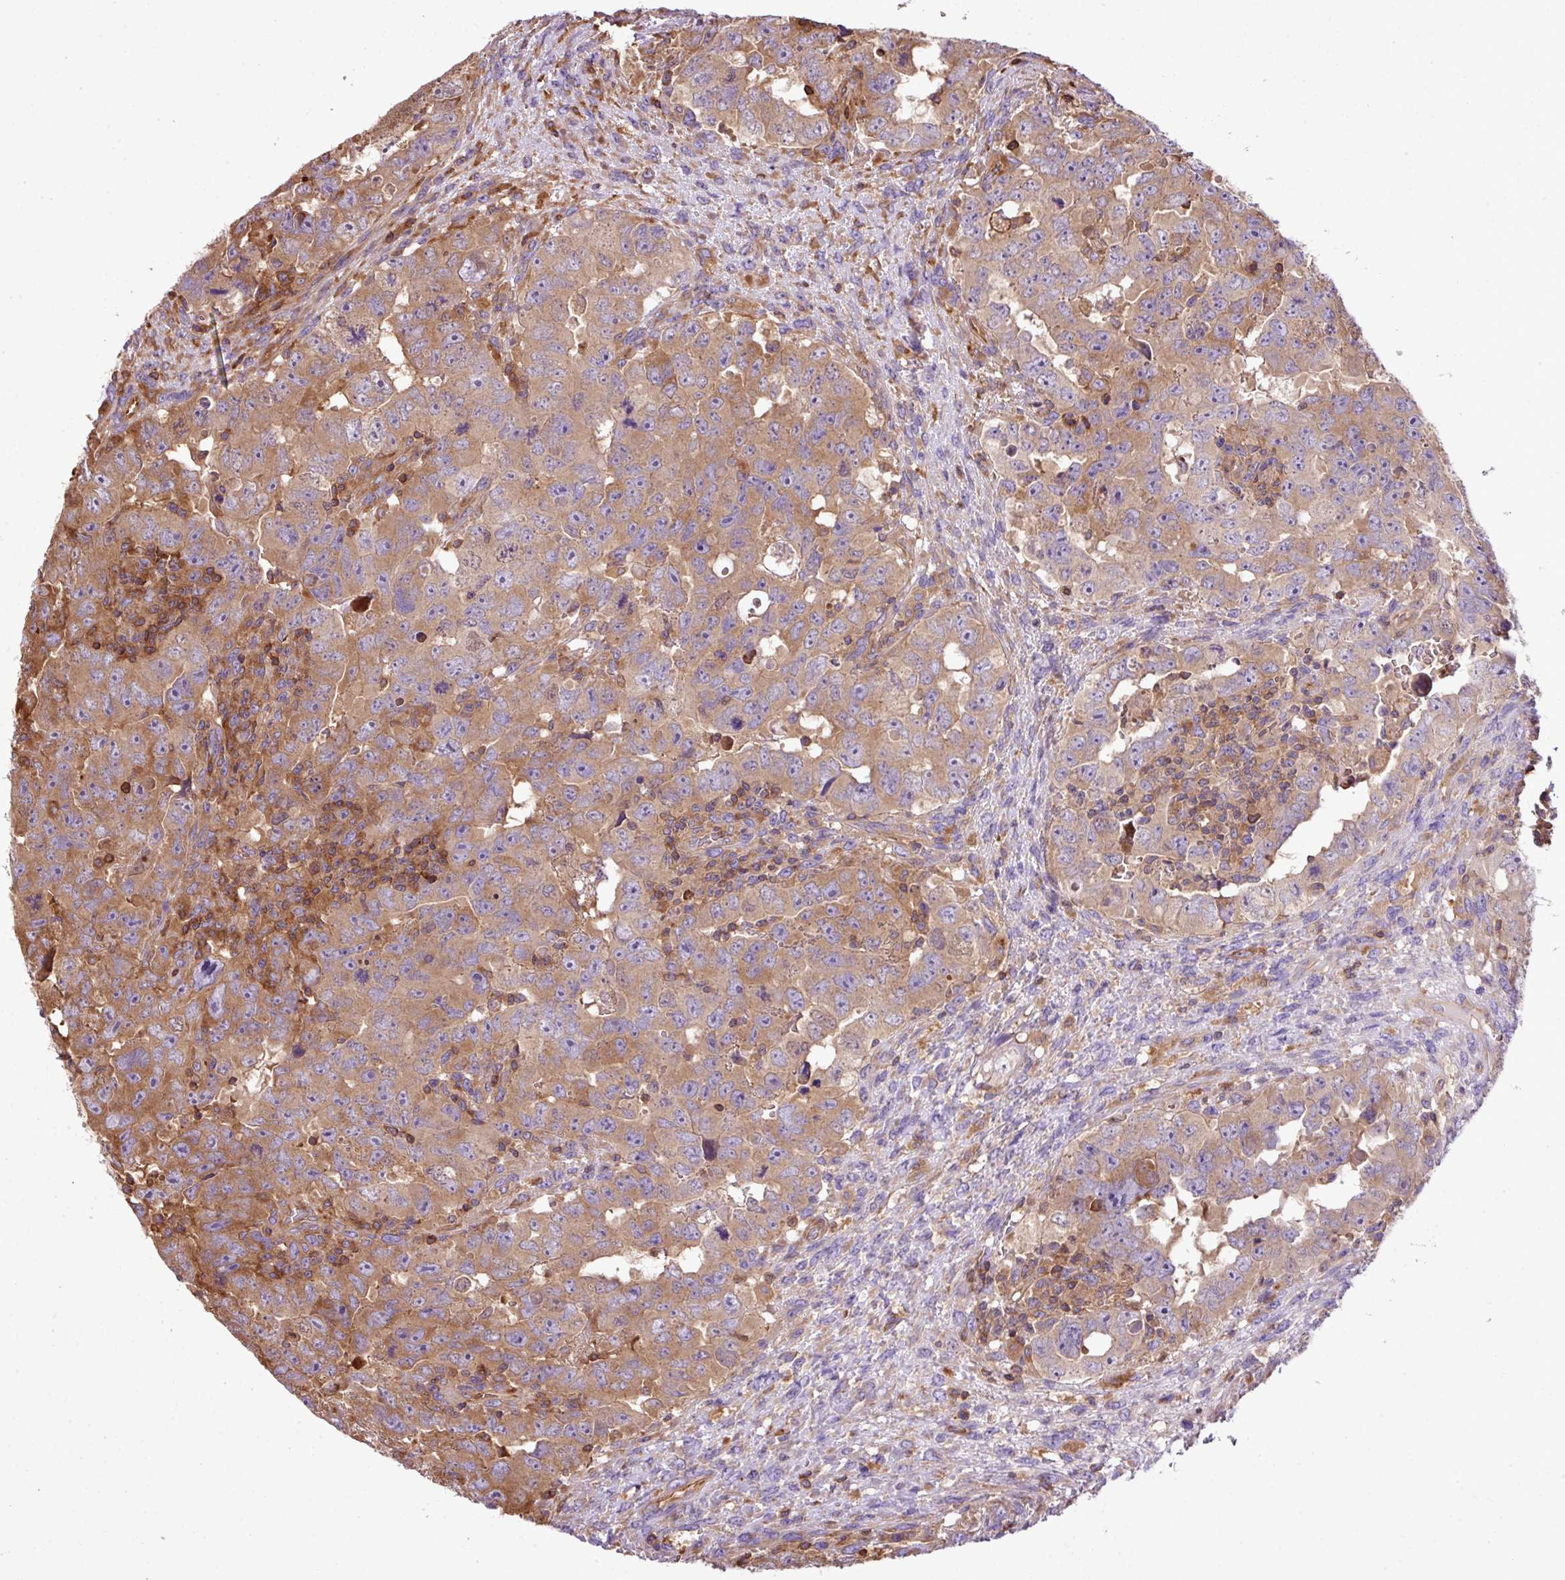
{"staining": {"intensity": "moderate", "quantity": ">75%", "location": "cytoplasmic/membranous"}, "tissue": "testis cancer", "cell_type": "Tumor cells", "image_type": "cancer", "snomed": [{"axis": "morphology", "description": "Carcinoma, Embryonal, NOS"}, {"axis": "topography", "description": "Testis"}], "caption": "Protein staining of embryonal carcinoma (testis) tissue demonstrates moderate cytoplasmic/membranous positivity in approximately >75% of tumor cells.", "gene": "PGAP6", "patient": {"sex": "male", "age": 24}}